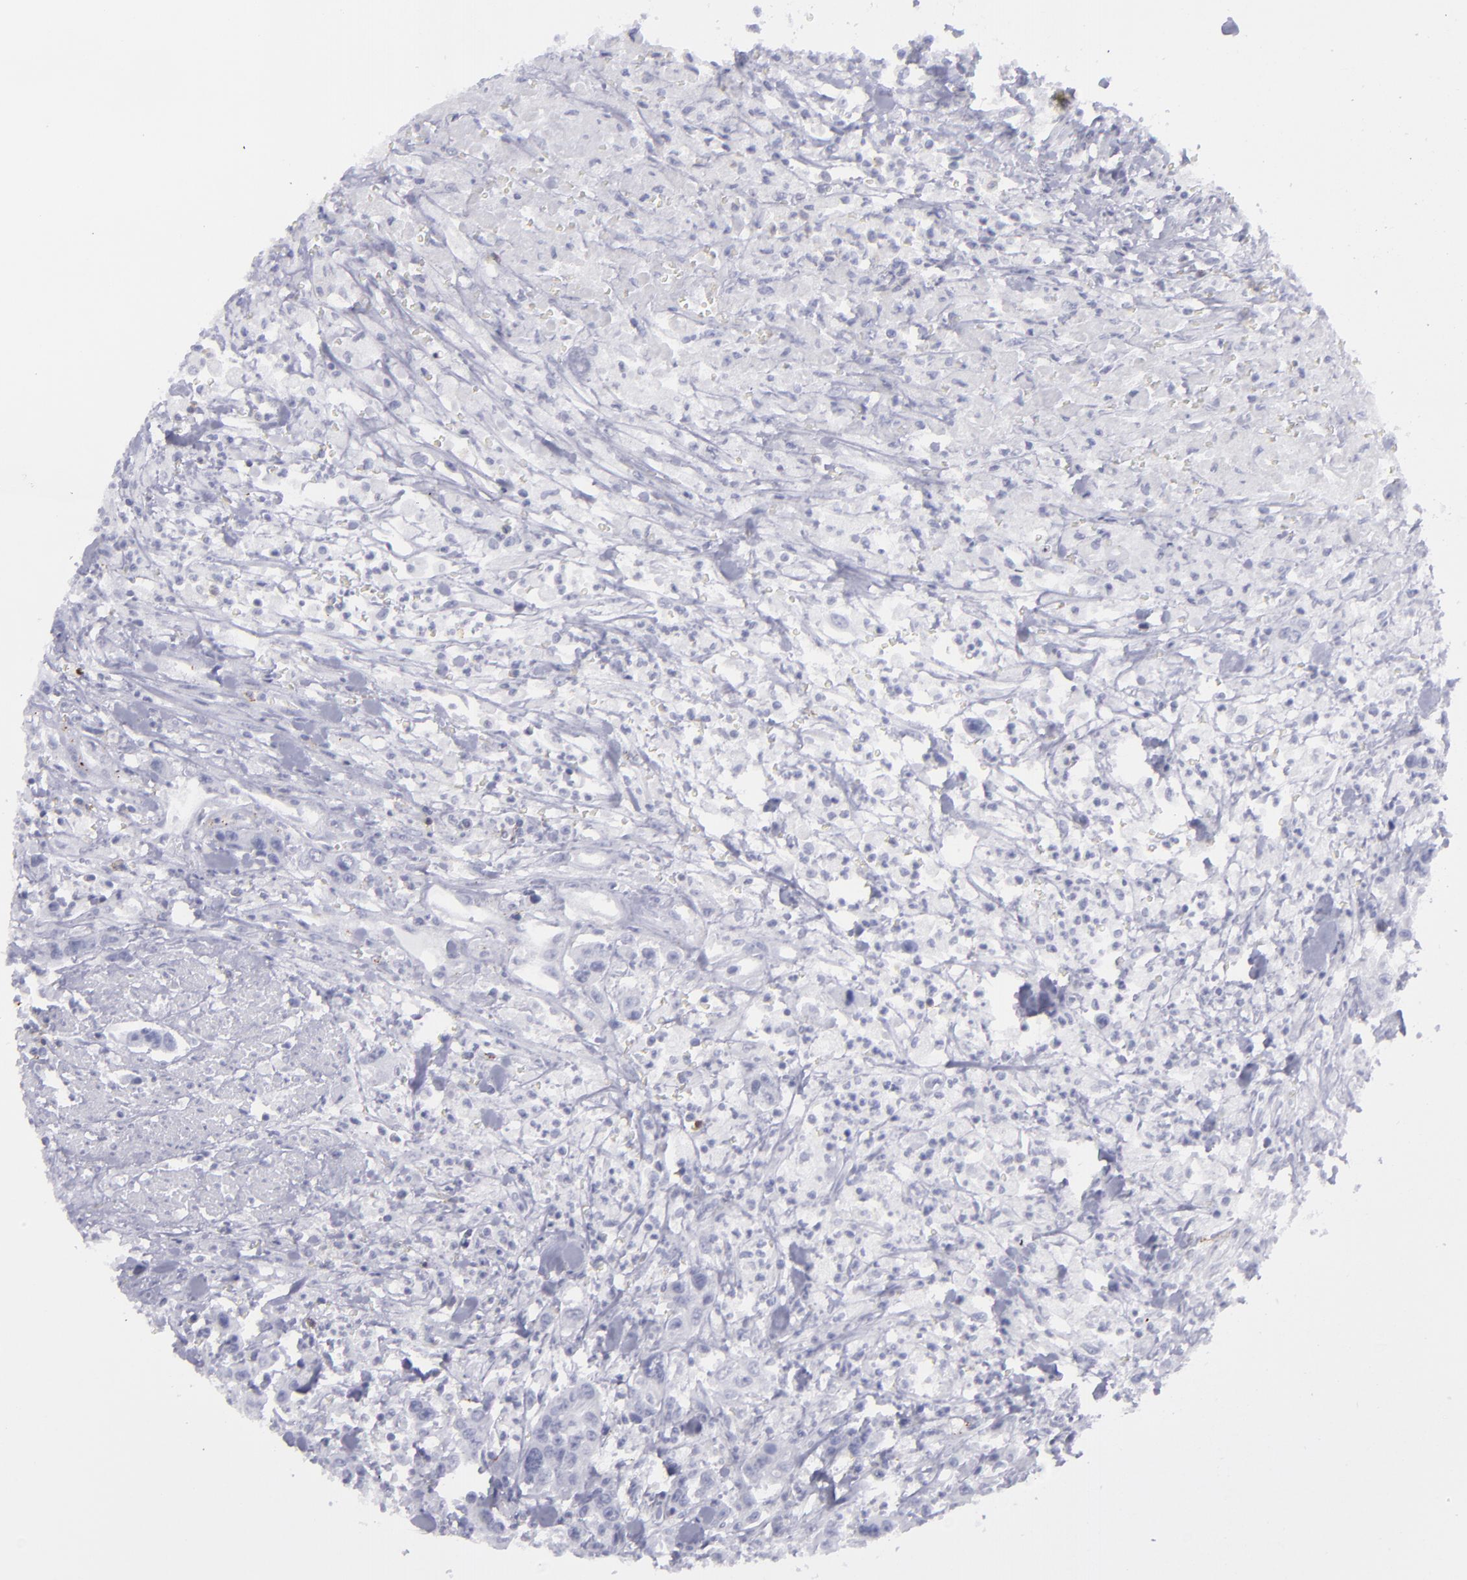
{"staining": {"intensity": "negative", "quantity": "none", "location": "none"}, "tissue": "urothelial cancer", "cell_type": "Tumor cells", "image_type": "cancer", "snomed": [{"axis": "morphology", "description": "Urothelial carcinoma, High grade"}, {"axis": "topography", "description": "Urinary bladder"}], "caption": "This is a histopathology image of IHC staining of urothelial carcinoma (high-grade), which shows no positivity in tumor cells. The staining is performed using DAB brown chromogen with nuclei counter-stained in using hematoxylin.", "gene": "SELPLG", "patient": {"sex": "male", "age": 86}}